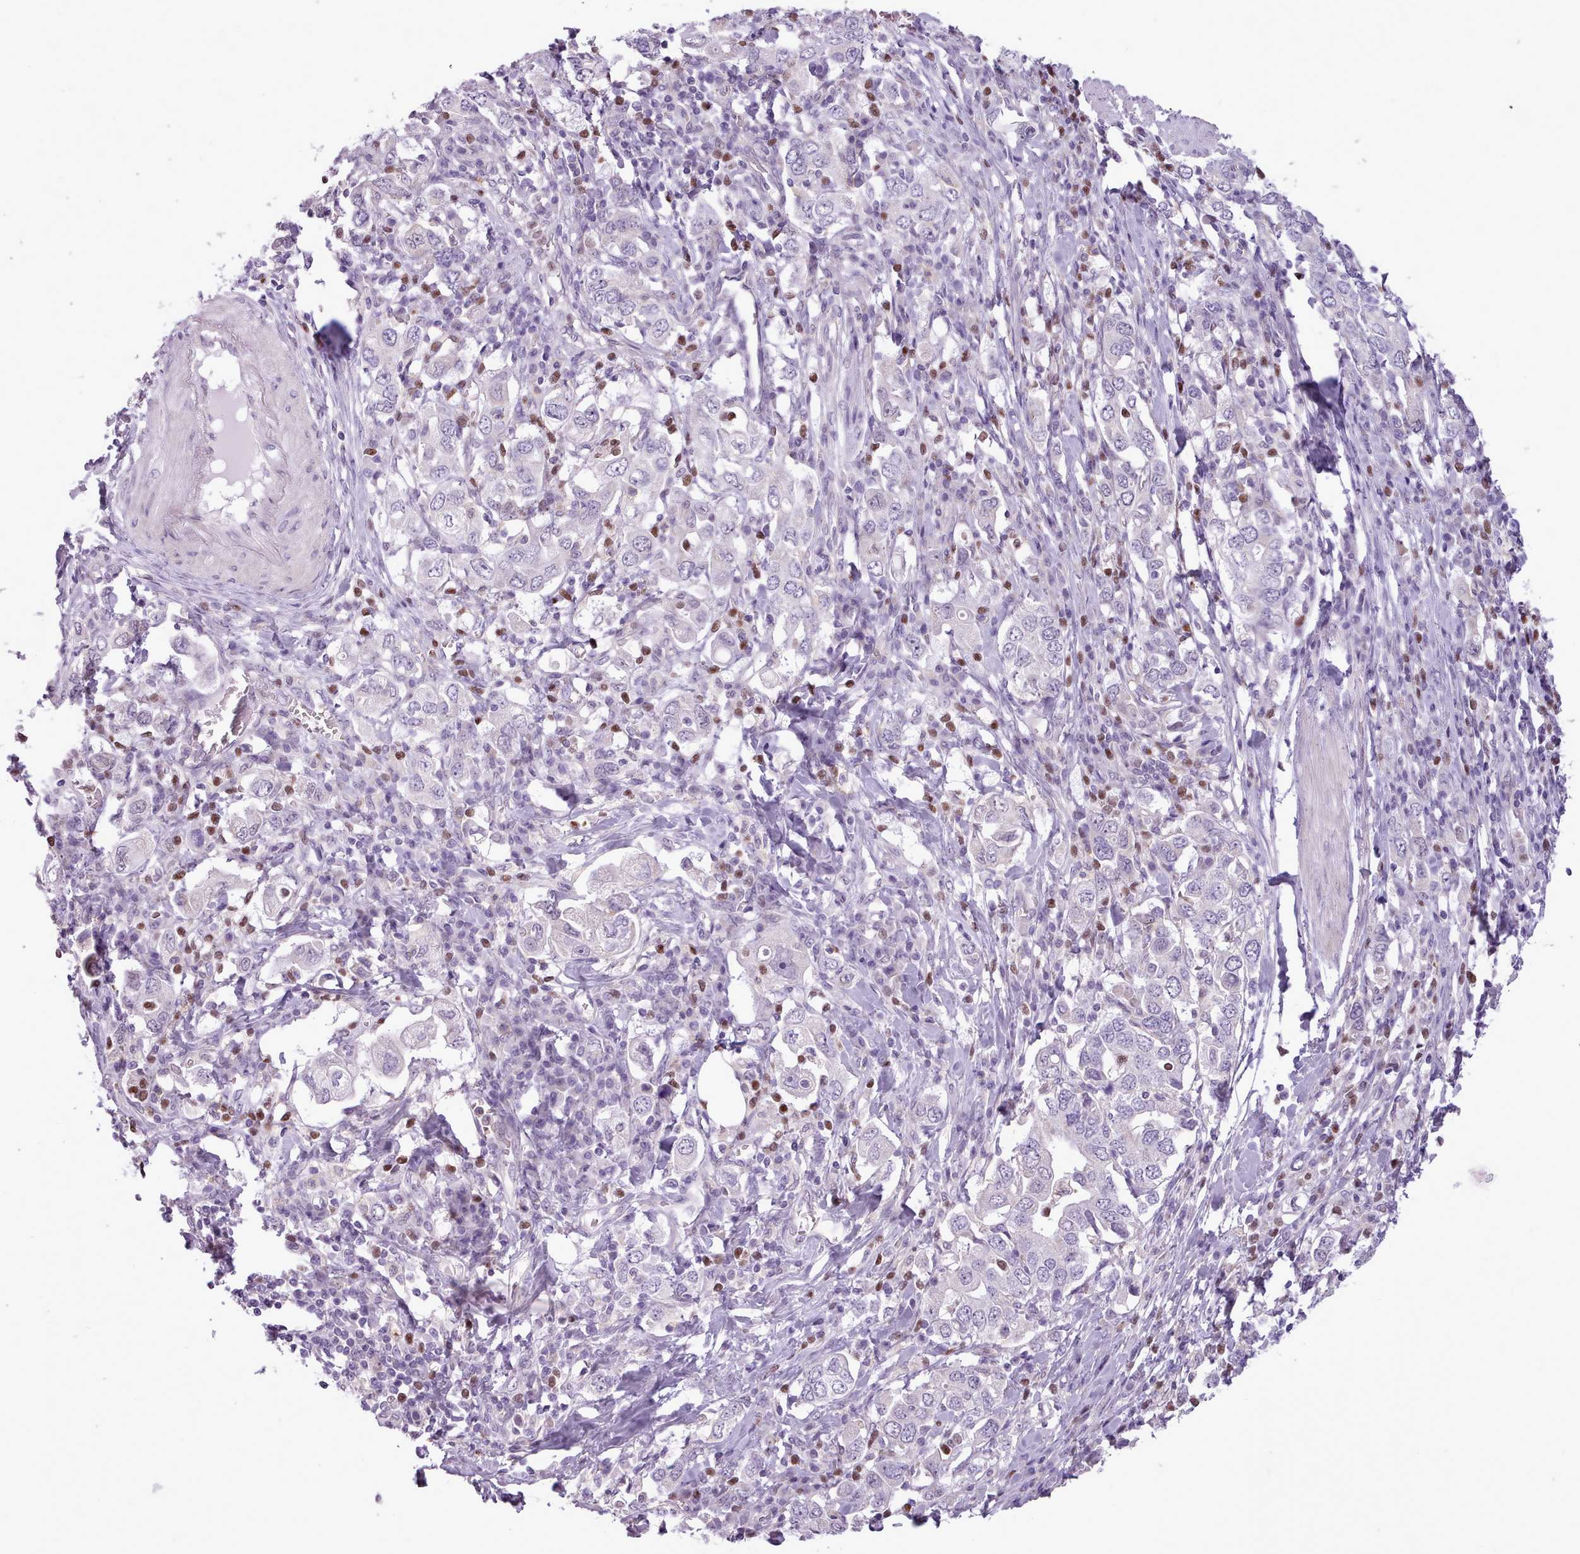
{"staining": {"intensity": "negative", "quantity": "none", "location": "none"}, "tissue": "stomach cancer", "cell_type": "Tumor cells", "image_type": "cancer", "snomed": [{"axis": "morphology", "description": "Adenocarcinoma, NOS"}, {"axis": "topography", "description": "Stomach, upper"}, {"axis": "topography", "description": "Stomach"}], "caption": "IHC image of neoplastic tissue: human stomach cancer (adenocarcinoma) stained with DAB reveals no significant protein staining in tumor cells.", "gene": "SLURP1", "patient": {"sex": "male", "age": 62}}